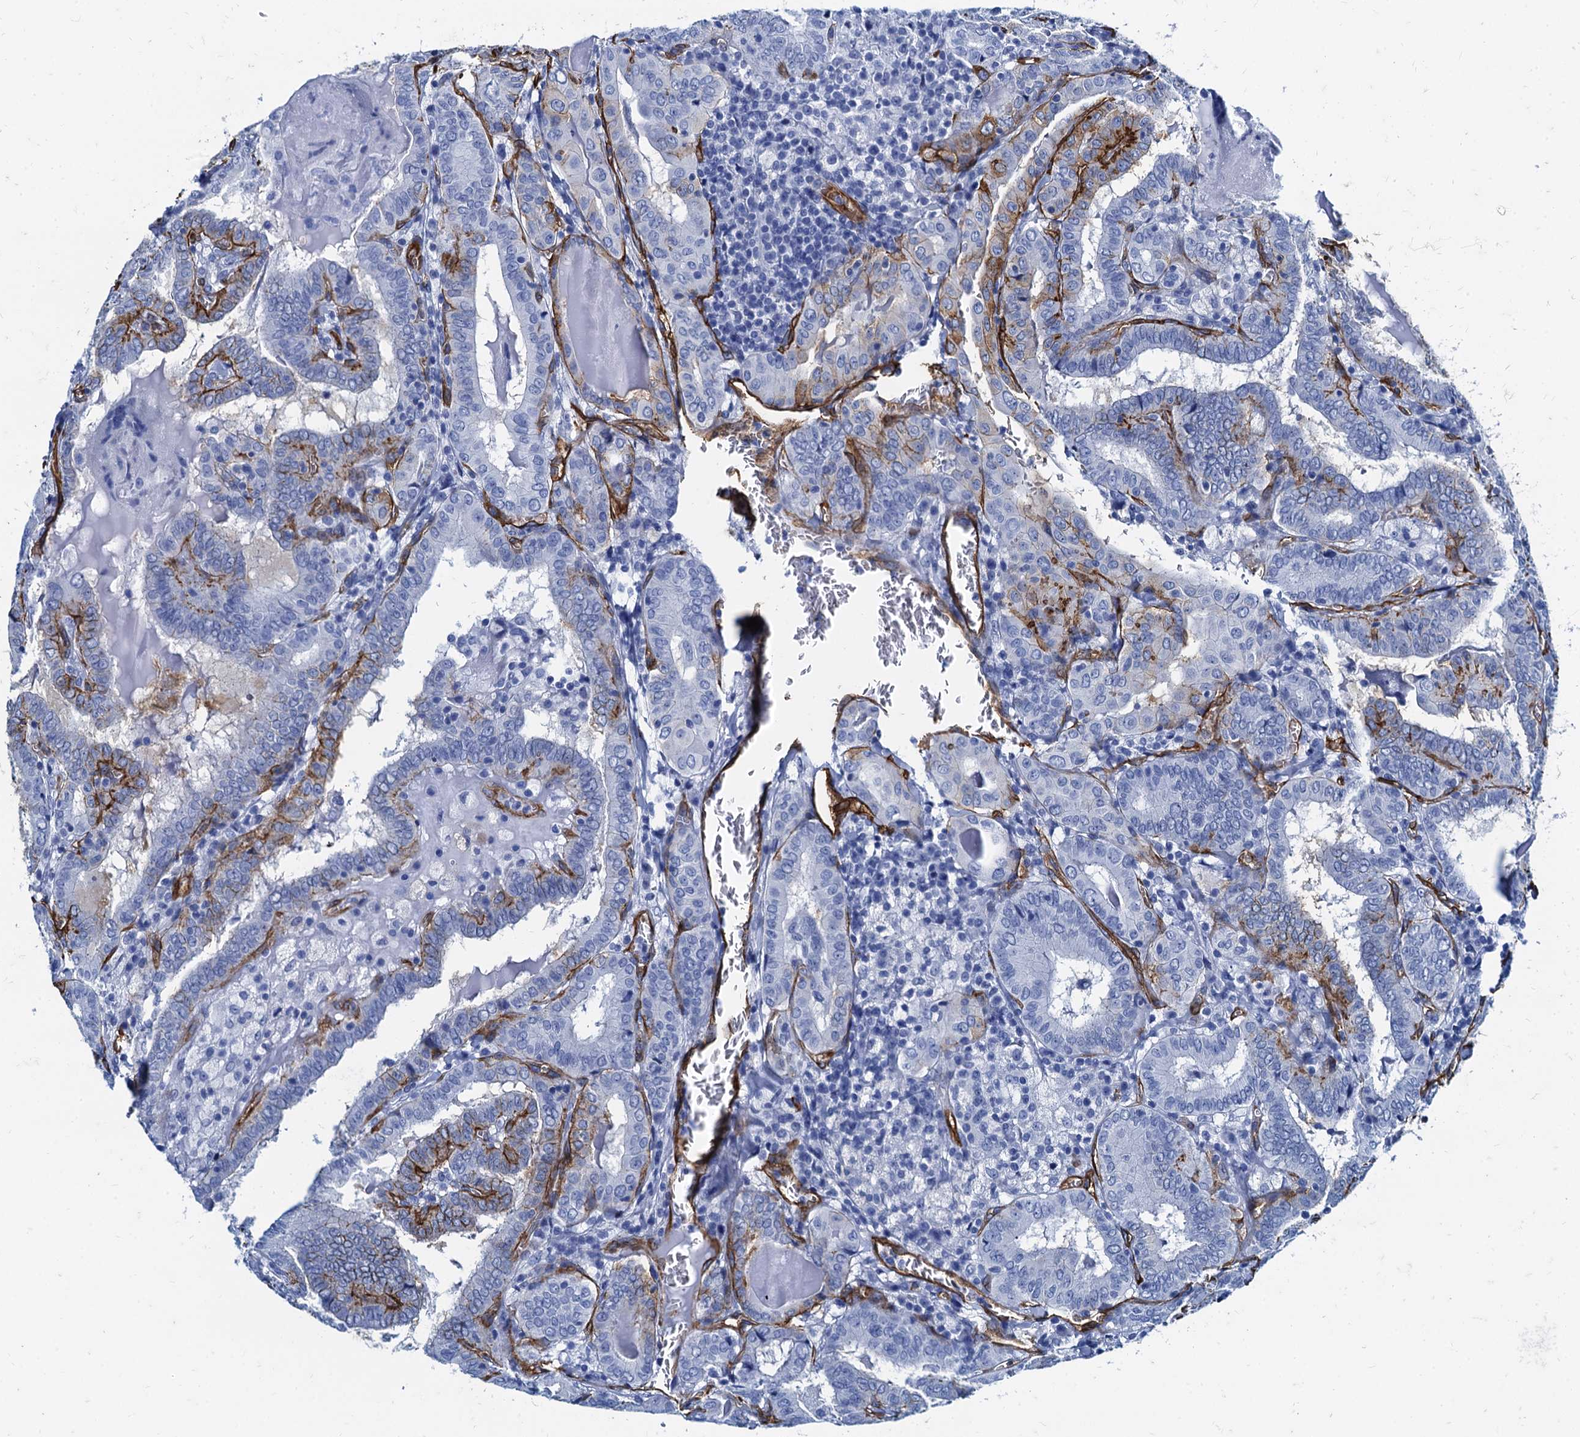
{"staining": {"intensity": "negative", "quantity": "none", "location": "none"}, "tissue": "thyroid cancer", "cell_type": "Tumor cells", "image_type": "cancer", "snomed": [{"axis": "morphology", "description": "Papillary adenocarcinoma, NOS"}, {"axis": "topography", "description": "Thyroid gland"}], "caption": "The micrograph exhibits no significant positivity in tumor cells of thyroid cancer.", "gene": "CAVIN2", "patient": {"sex": "female", "age": 72}}